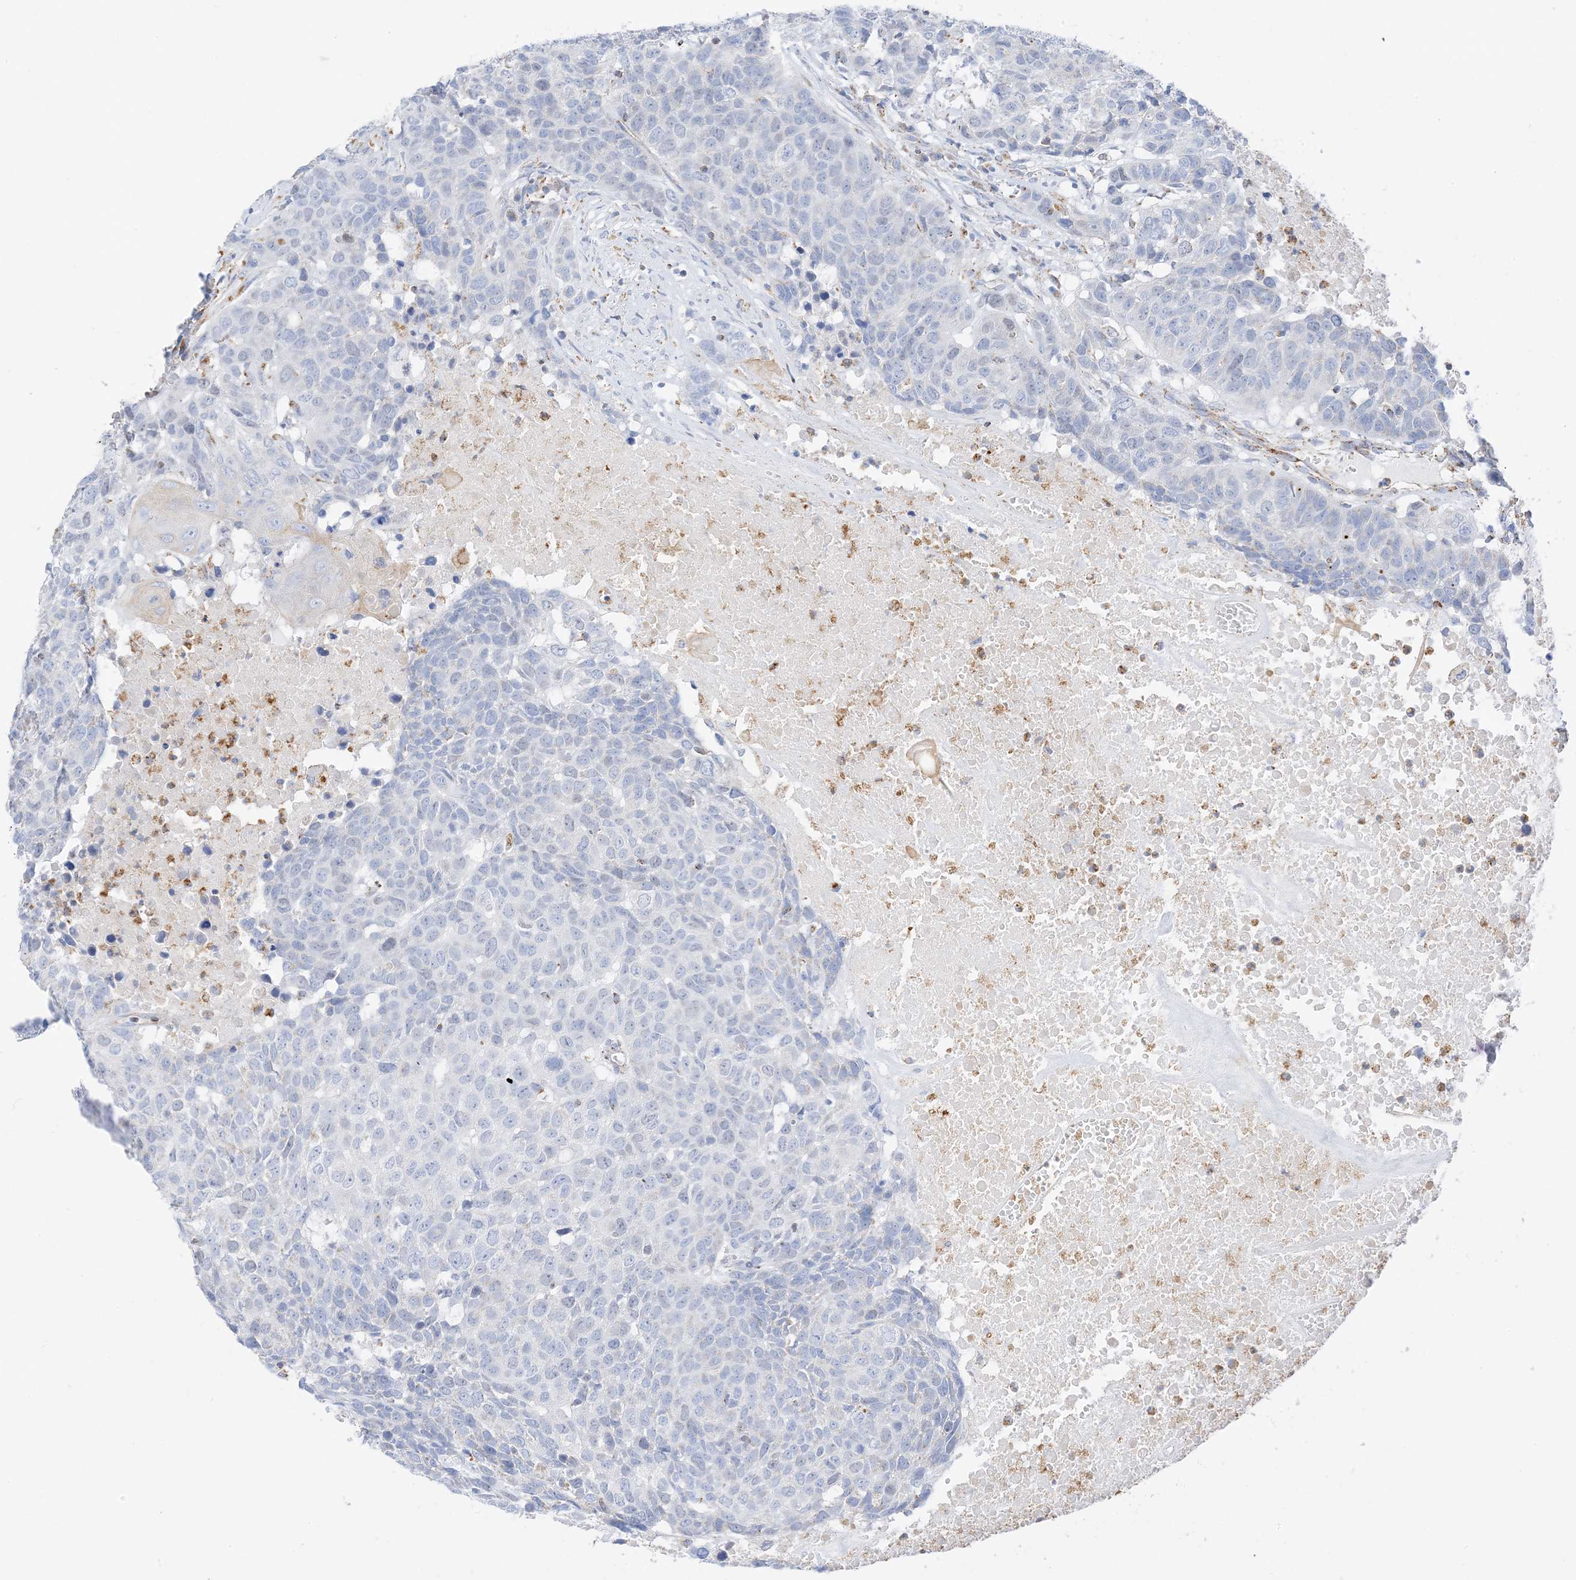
{"staining": {"intensity": "negative", "quantity": "none", "location": "none"}, "tissue": "head and neck cancer", "cell_type": "Tumor cells", "image_type": "cancer", "snomed": [{"axis": "morphology", "description": "Squamous cell carcinoma, NOS"}, {"axis": "topography", "description": "Head-Neck"}], "caption": "The photomicrograph shows no staining of tumor cells in head and neck squamous cell carcinoma. (DAB (3,3'-diaminobenzidine) immunohistochemistry (IHC) with hematoxylin counter stain).", "gene": "CAPN13", "patient": {"sex": "male", "age": 66}}